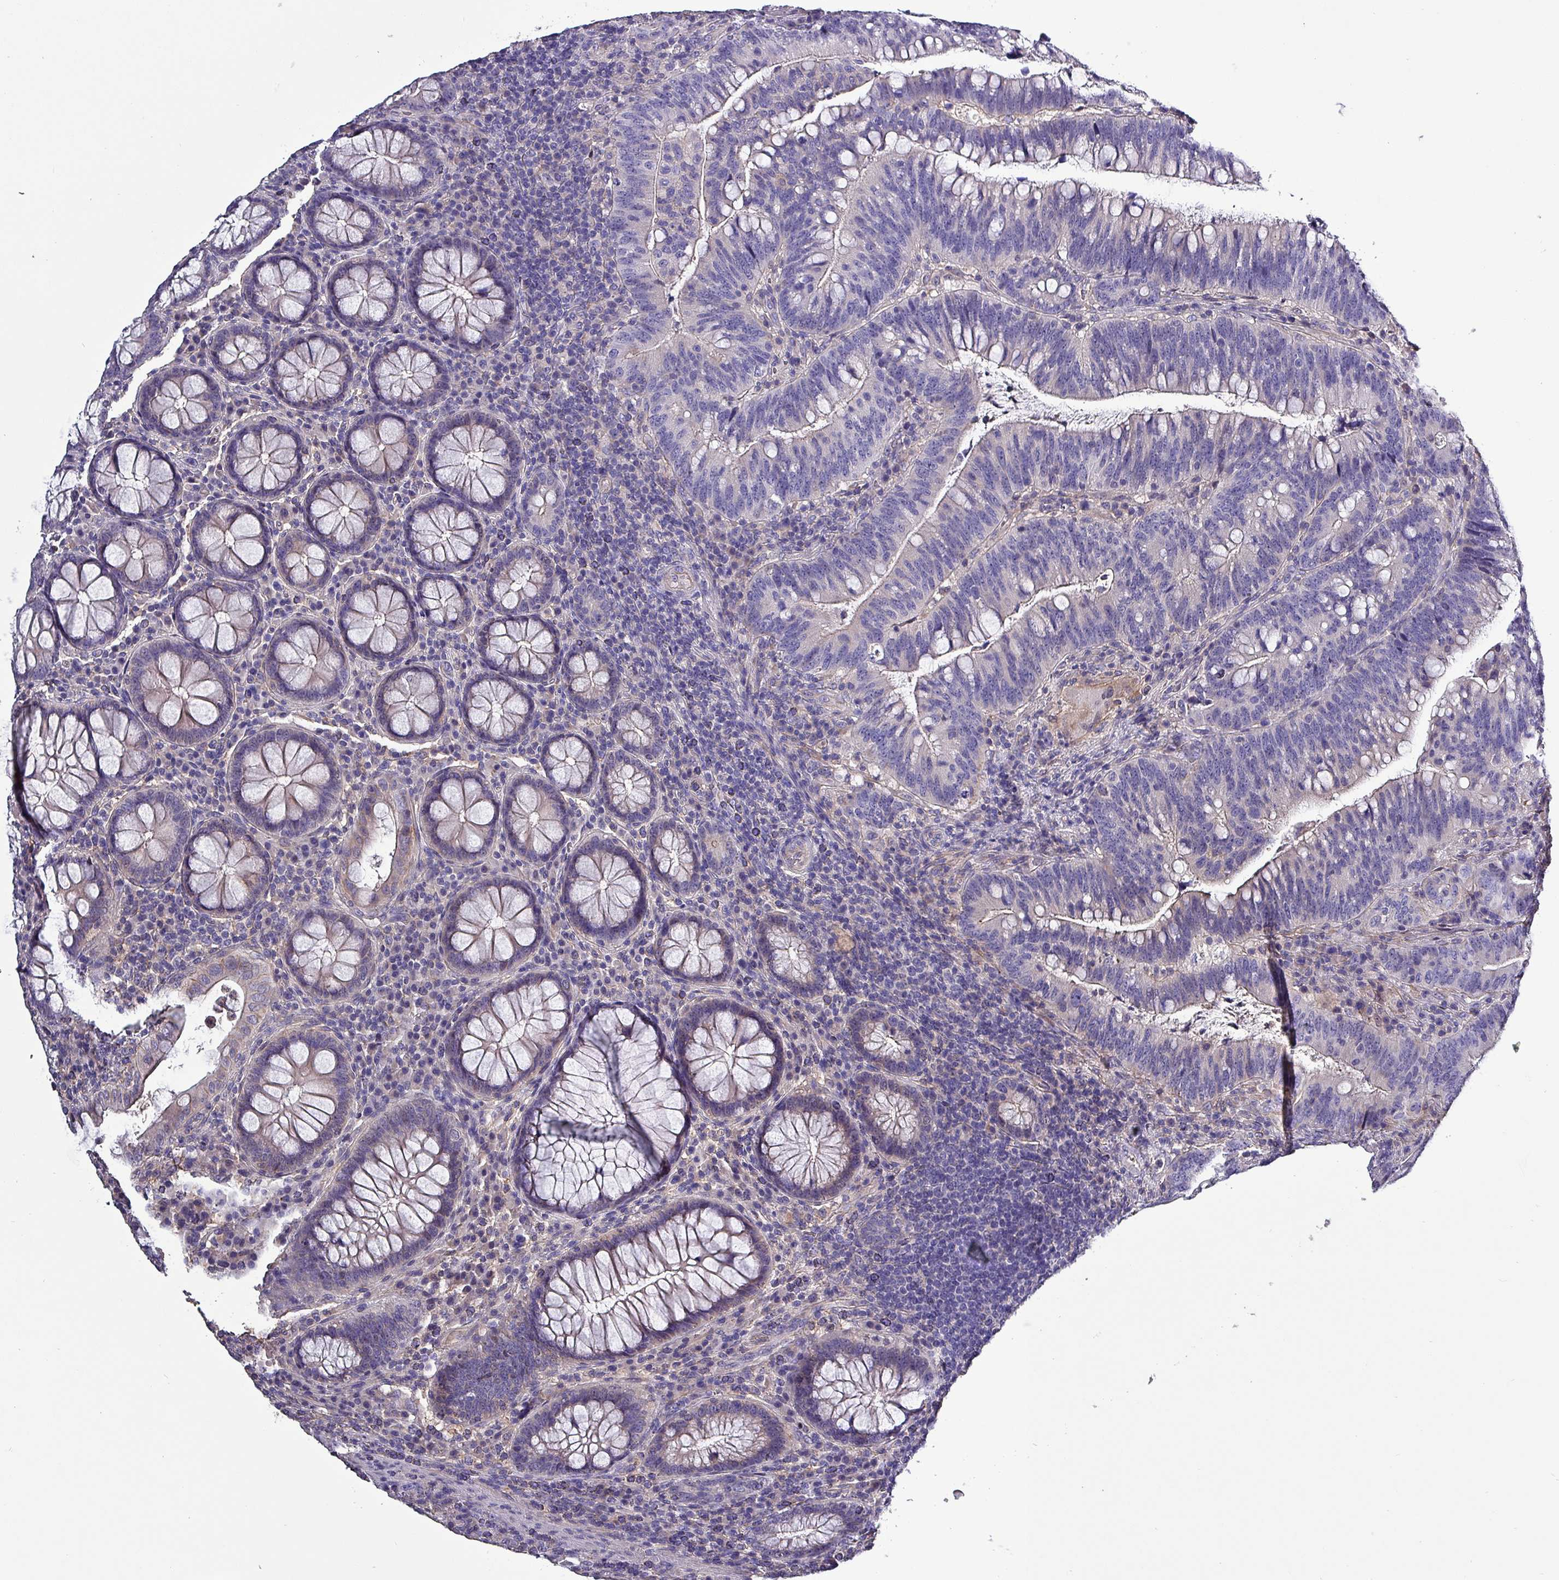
{"staining": {"intensity": "negative", "quantity": "none", "location": "none"}, "tissue": "colorectal cancer", "cell_type": "Tumor cells", "image_type": "cancer", "snomed": [{"axis": "morphology", "description": "Adenocarcinoma, NOS"}, {"axis": "topography", "description": "Colon"}], "caption": "High power microscopy micrograph of an immunohistochemistry (IHC) image of colorectal adenocarcinoma, revealing no significant staining in tumor cells.", "gene": "HTRA4", "patient": {"sex": "female", "age": 66}}